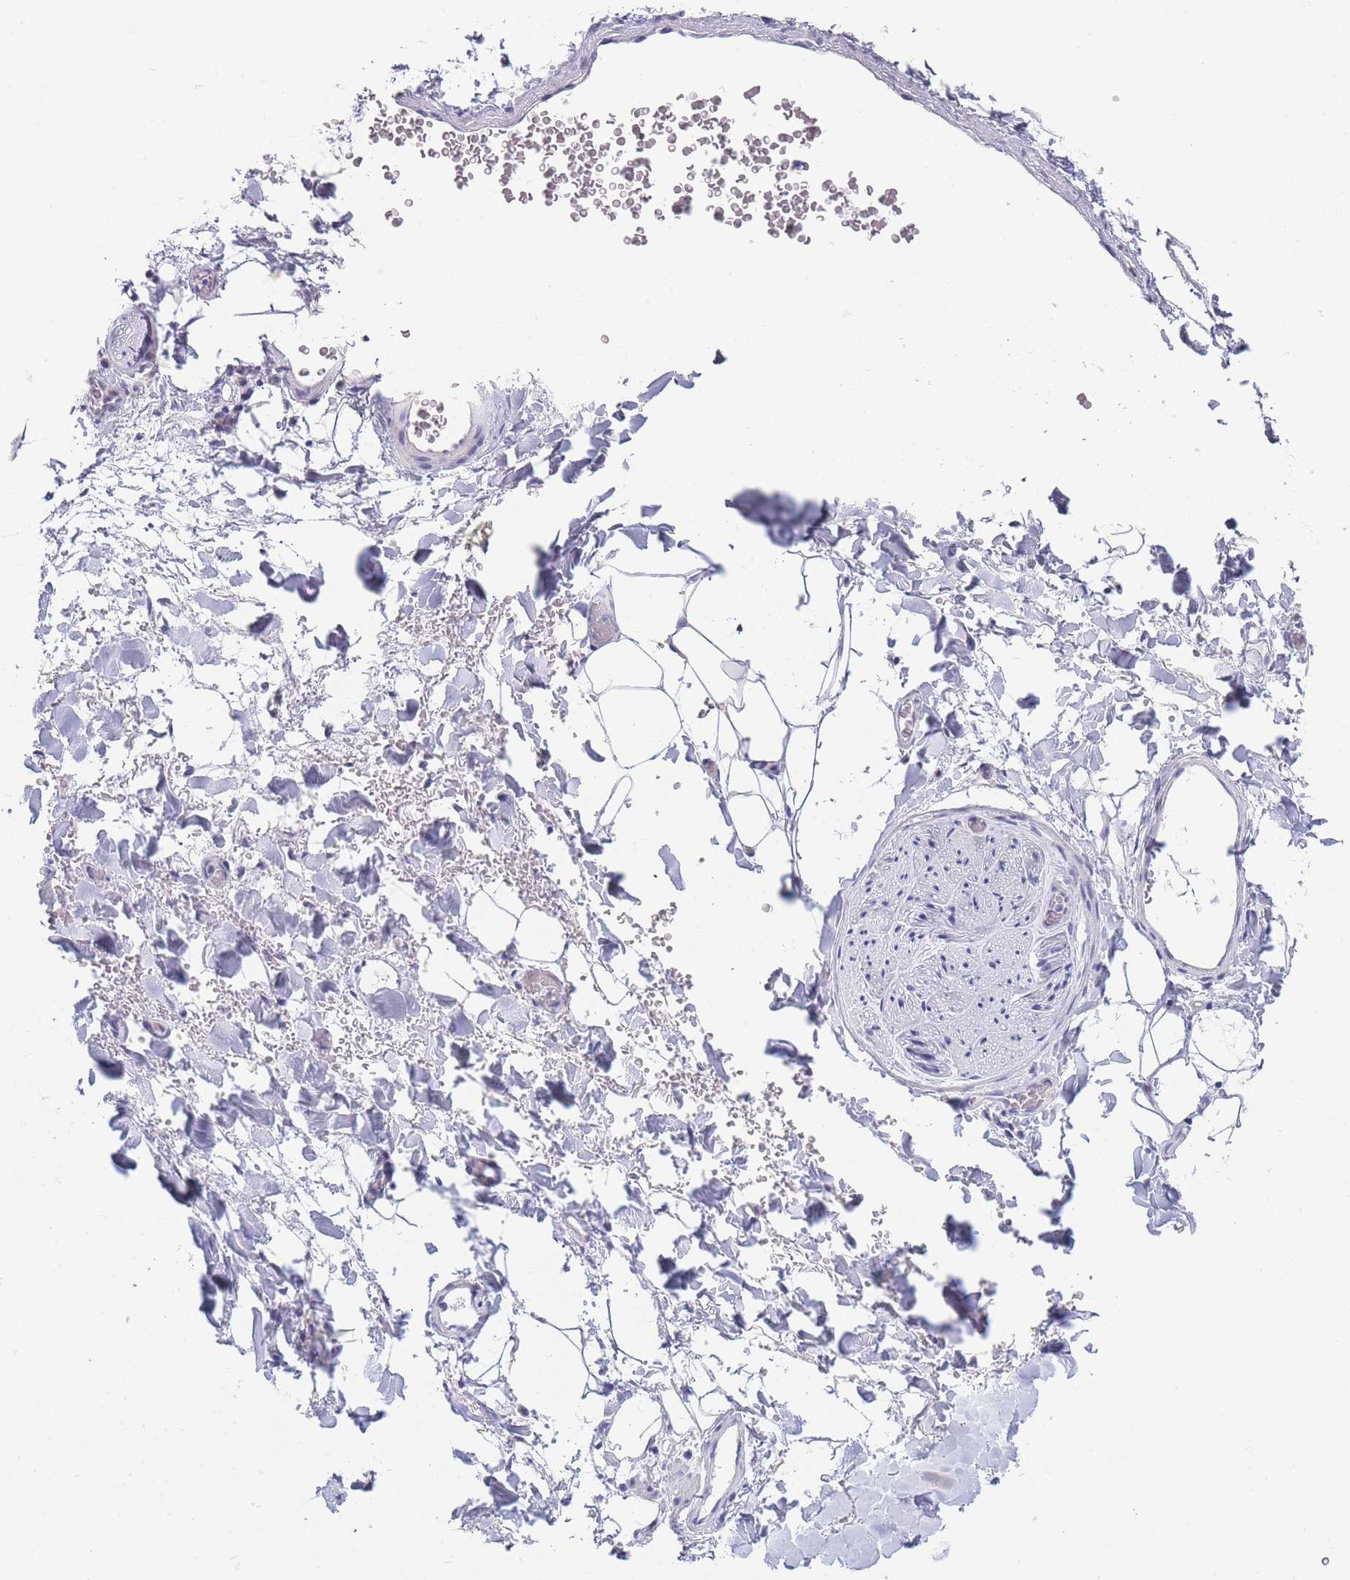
{"staining": {"intensity": "negative", "quantity": "none", "location": "none"}, "tissue": "adipose tissue", "cell_type": "Adipocytes", "image_type": "normal", "snomed": [{"axis": "morphology", "description": "Normal tissue, NOS"}, {"axis": "morphology", "description": "Carcinoma, NOS"}, {"axis": "topography", "description": "Pancreas"}, {"axis": "topography", "description": "Peripheral nerve tissue"}], "caption": "Adipocytes are negative for protein expression in benign human adipose tissue. (DAB (3,3'-diaminobenzidine) IHC visualized using brightfield microscopy, high magnification).", "gene": "CD37", "patient": {"sex": "female", "age": 29}}